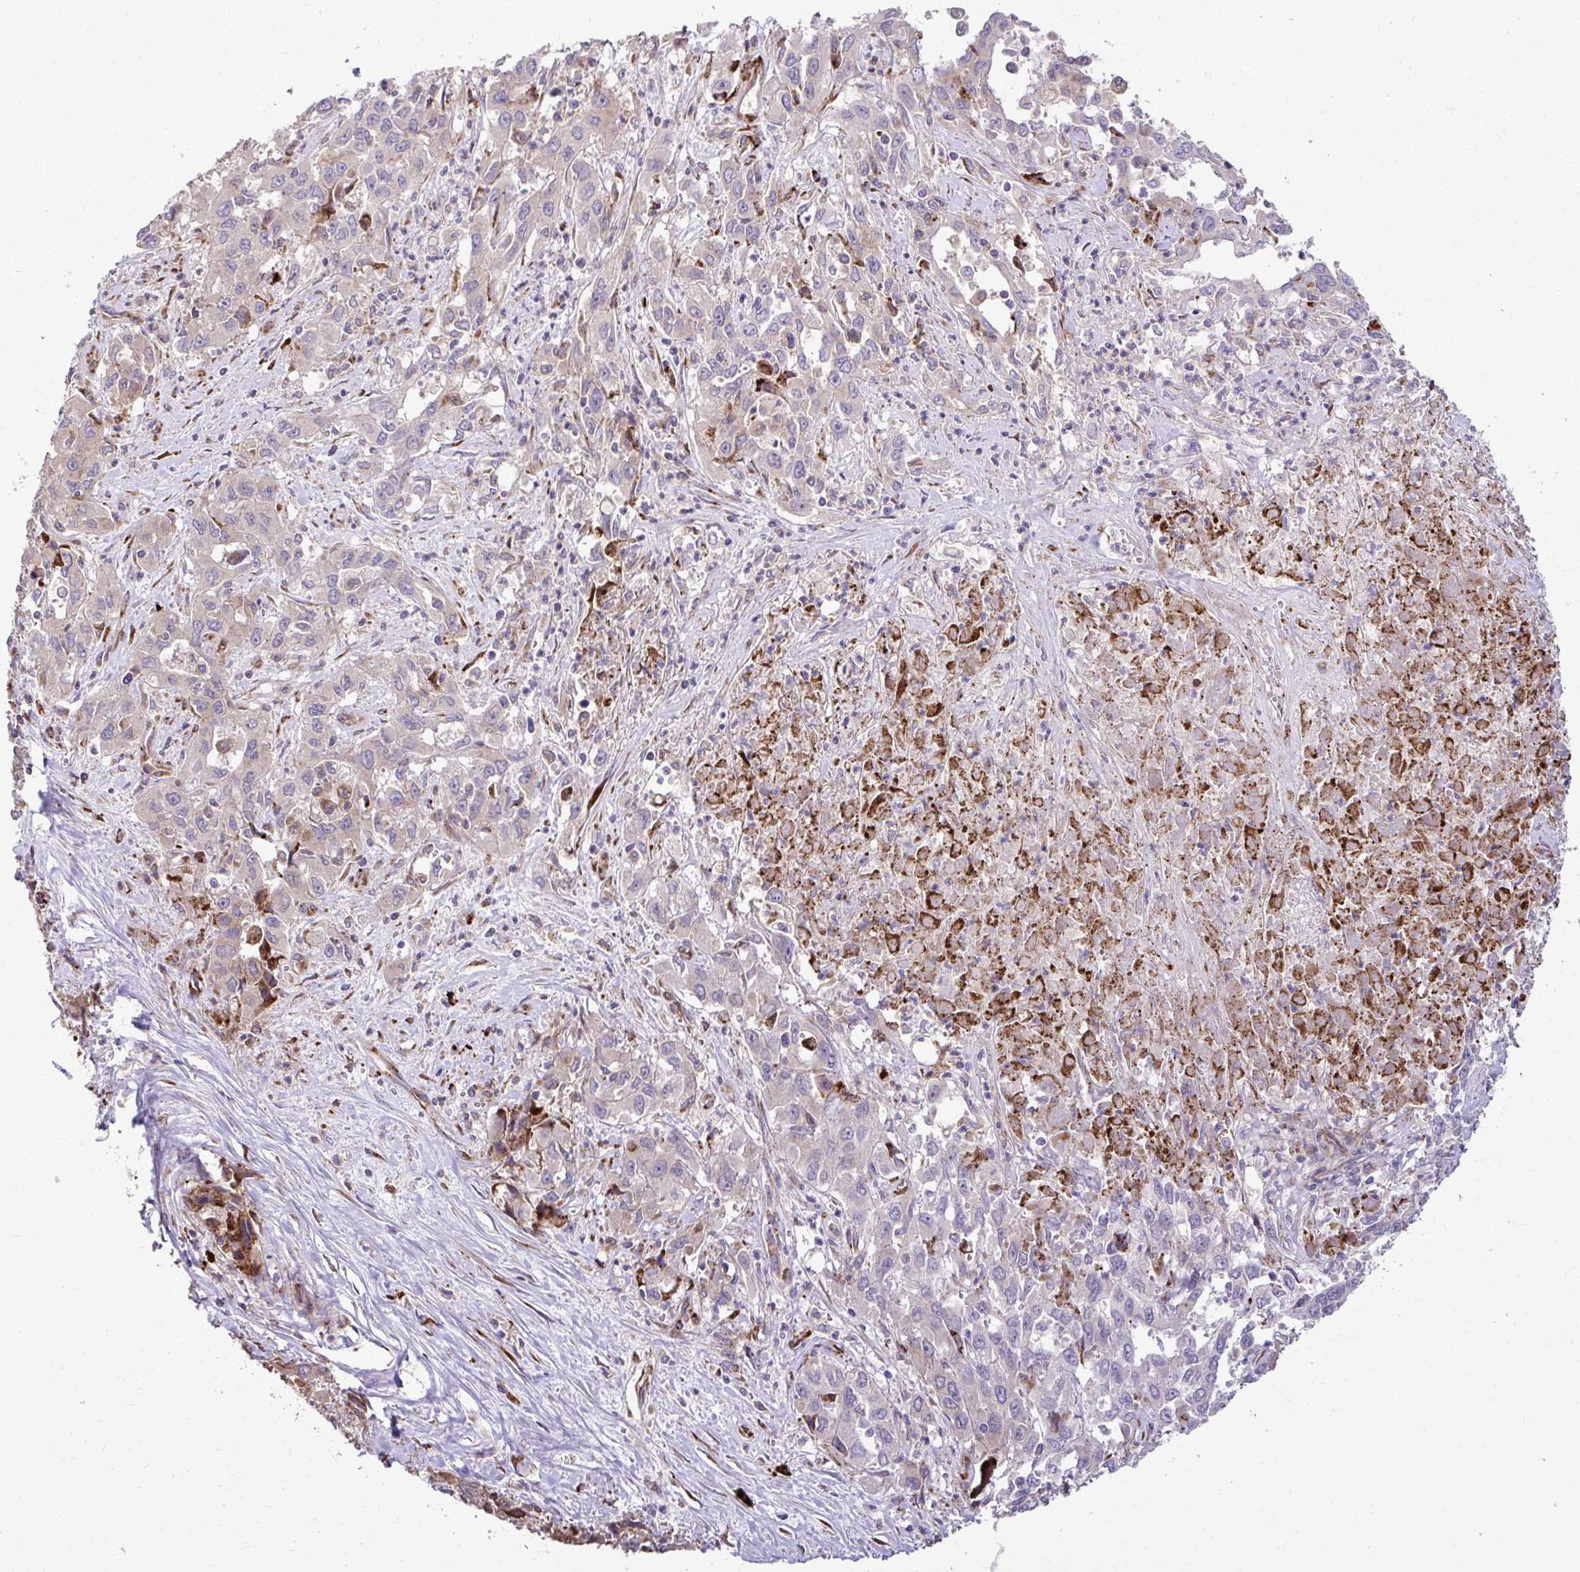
{"staining": {"intensity": "negative", "quantity": "none", "location": "none"}, "tissue": "liver cancer", "cell_type": "Tumor cells", "image_type": "cancer", "snomed": [{"axis": "morphology", "description": "Carcinoma, Hepatocellular, NOS"}, {"axis": "topography", "description": "Liver"}], "caption": "This is an IHC image of hepatocellular carcinoma (liver). There is no positivity in tumor cells.", "gene": "LIMS1", "patient": {"sex": "male", "age": 63}}